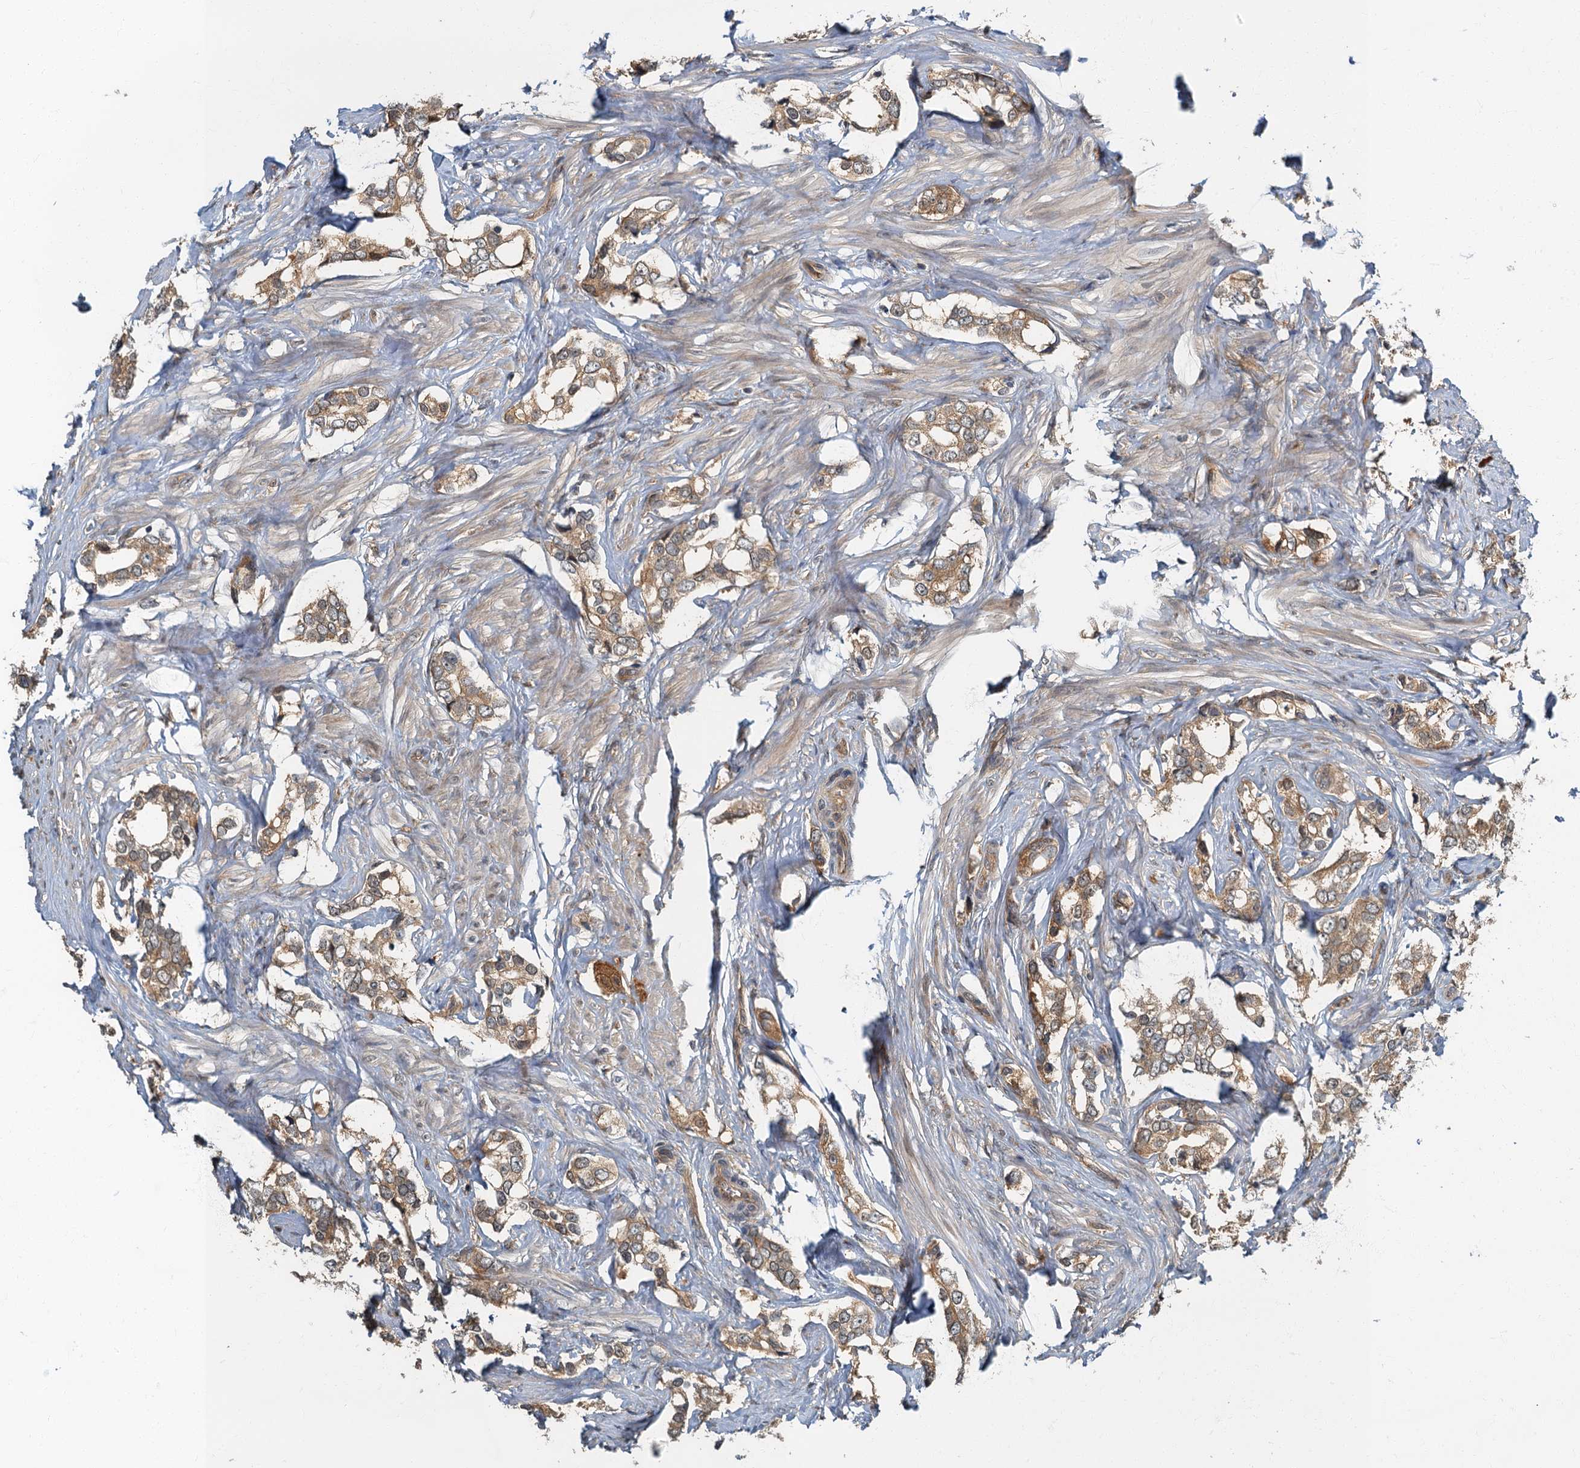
{"staining": {"intensity": "moderate", "quantity": ">75%", "location": "cytoplasmic/membranous"}, "tissue": "prostate cancer", "cell_type": "Tumor cells", "image_type": "cancer", "snomed": [{"axis": "morphology", "description": "Adenocarcinoma, High grade"}, {"axis": "topography", "description": "Prostate"}], "caption": "The immunohistochemical stain shows moderate cytoplasmic/membranous expression in tumor cells of prostate adenocarcinoma (high-grade) tissue. (DAB = brown stain, brightfield microscopy at high magnification).", "gene": "TBCK", "patient": {"sex": "male", "age": 66}}